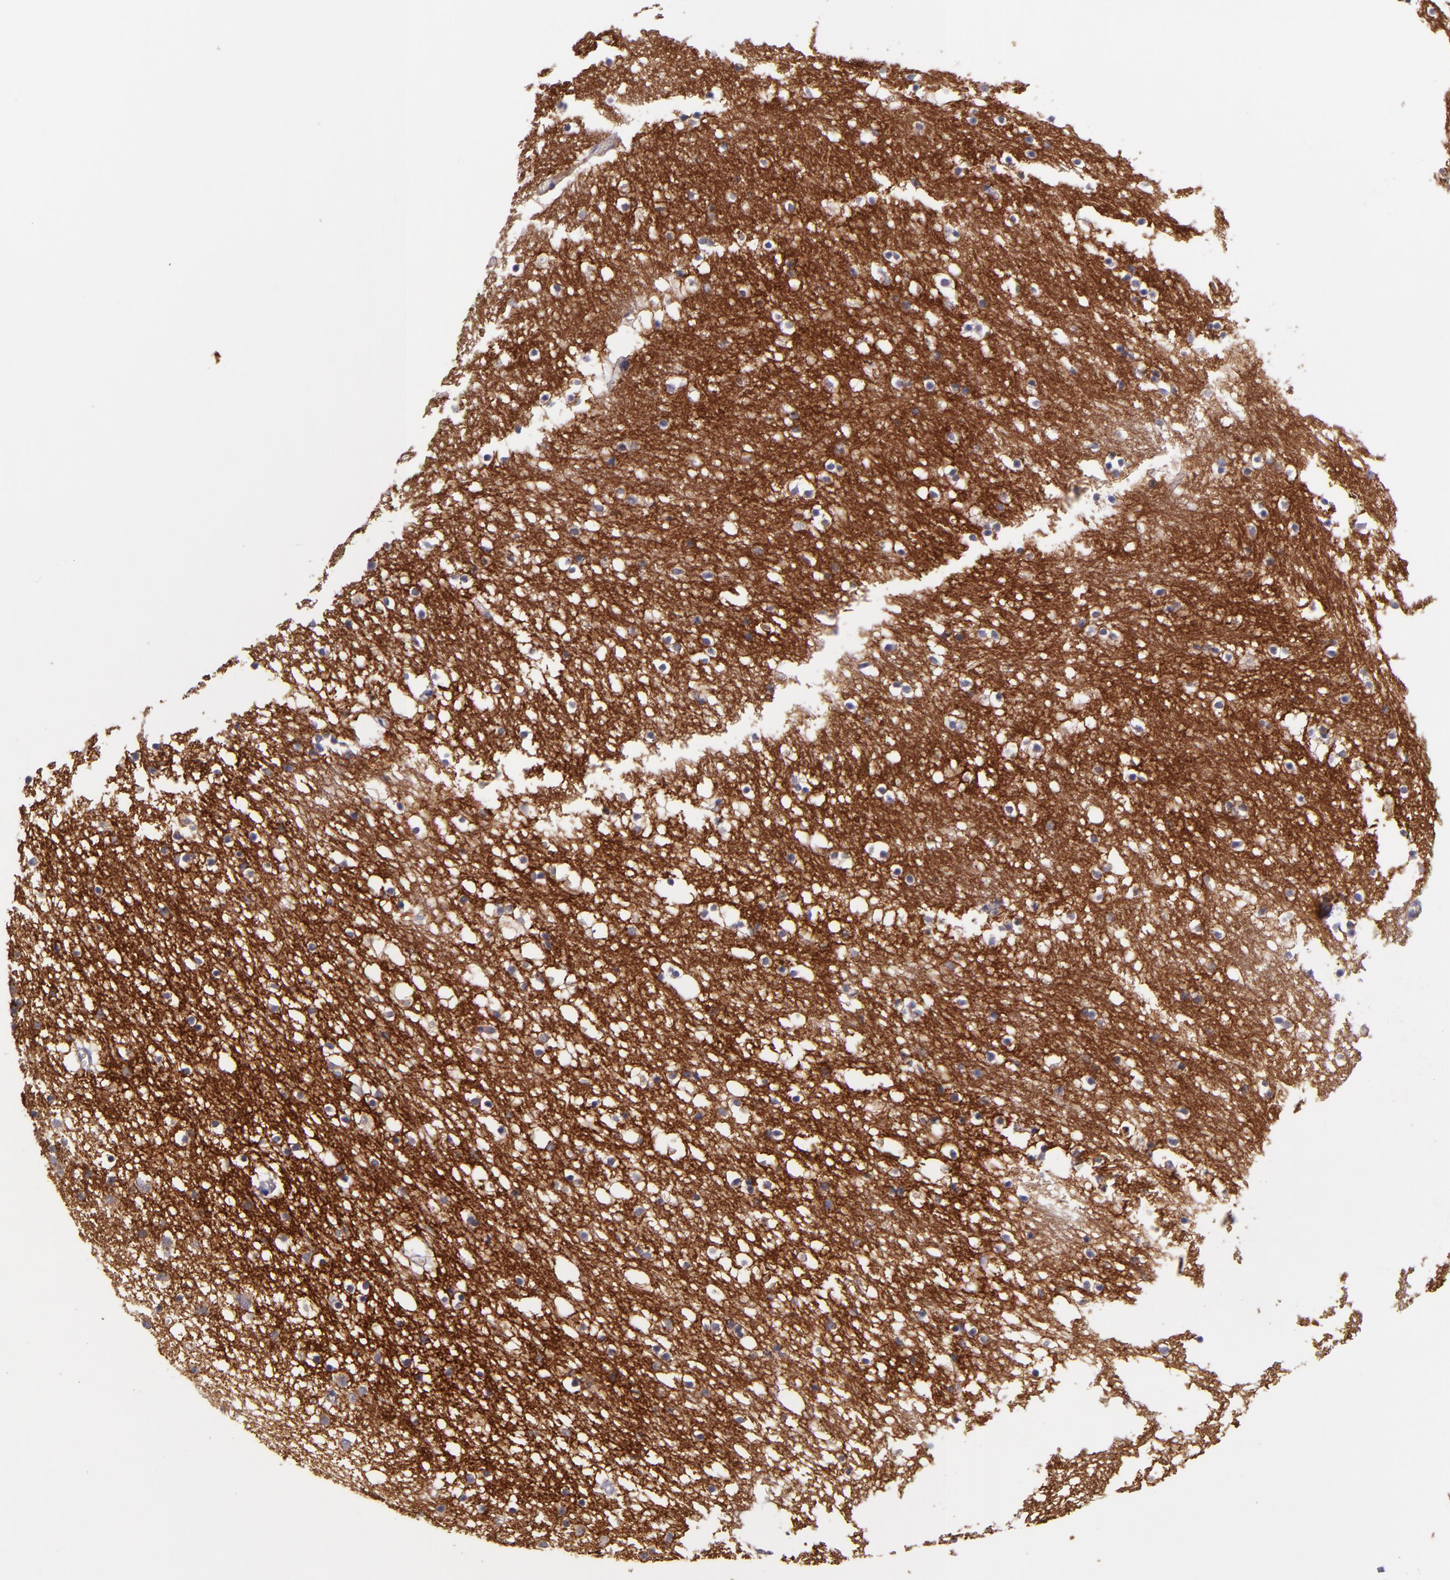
{"staining": {"intensity": "negative", "quantity": "none", "location": "none"}, "tissue": "caudate", "cell_type": "Glial cells", "image_type": "normal", "snomed": [{"axis": "morphology", "description": "Normal tissue, NOS"}, {"axis": "topography", "description": "Lateral ventricle wall"}], "caption": "DAB (3,3'-diaminobenzidine) immunohistochemical staining of unremarkable caudate displays no significant expression in glial cells.", "gene": "C5AR1", "patient": {"sex": "male", "age": 45}}